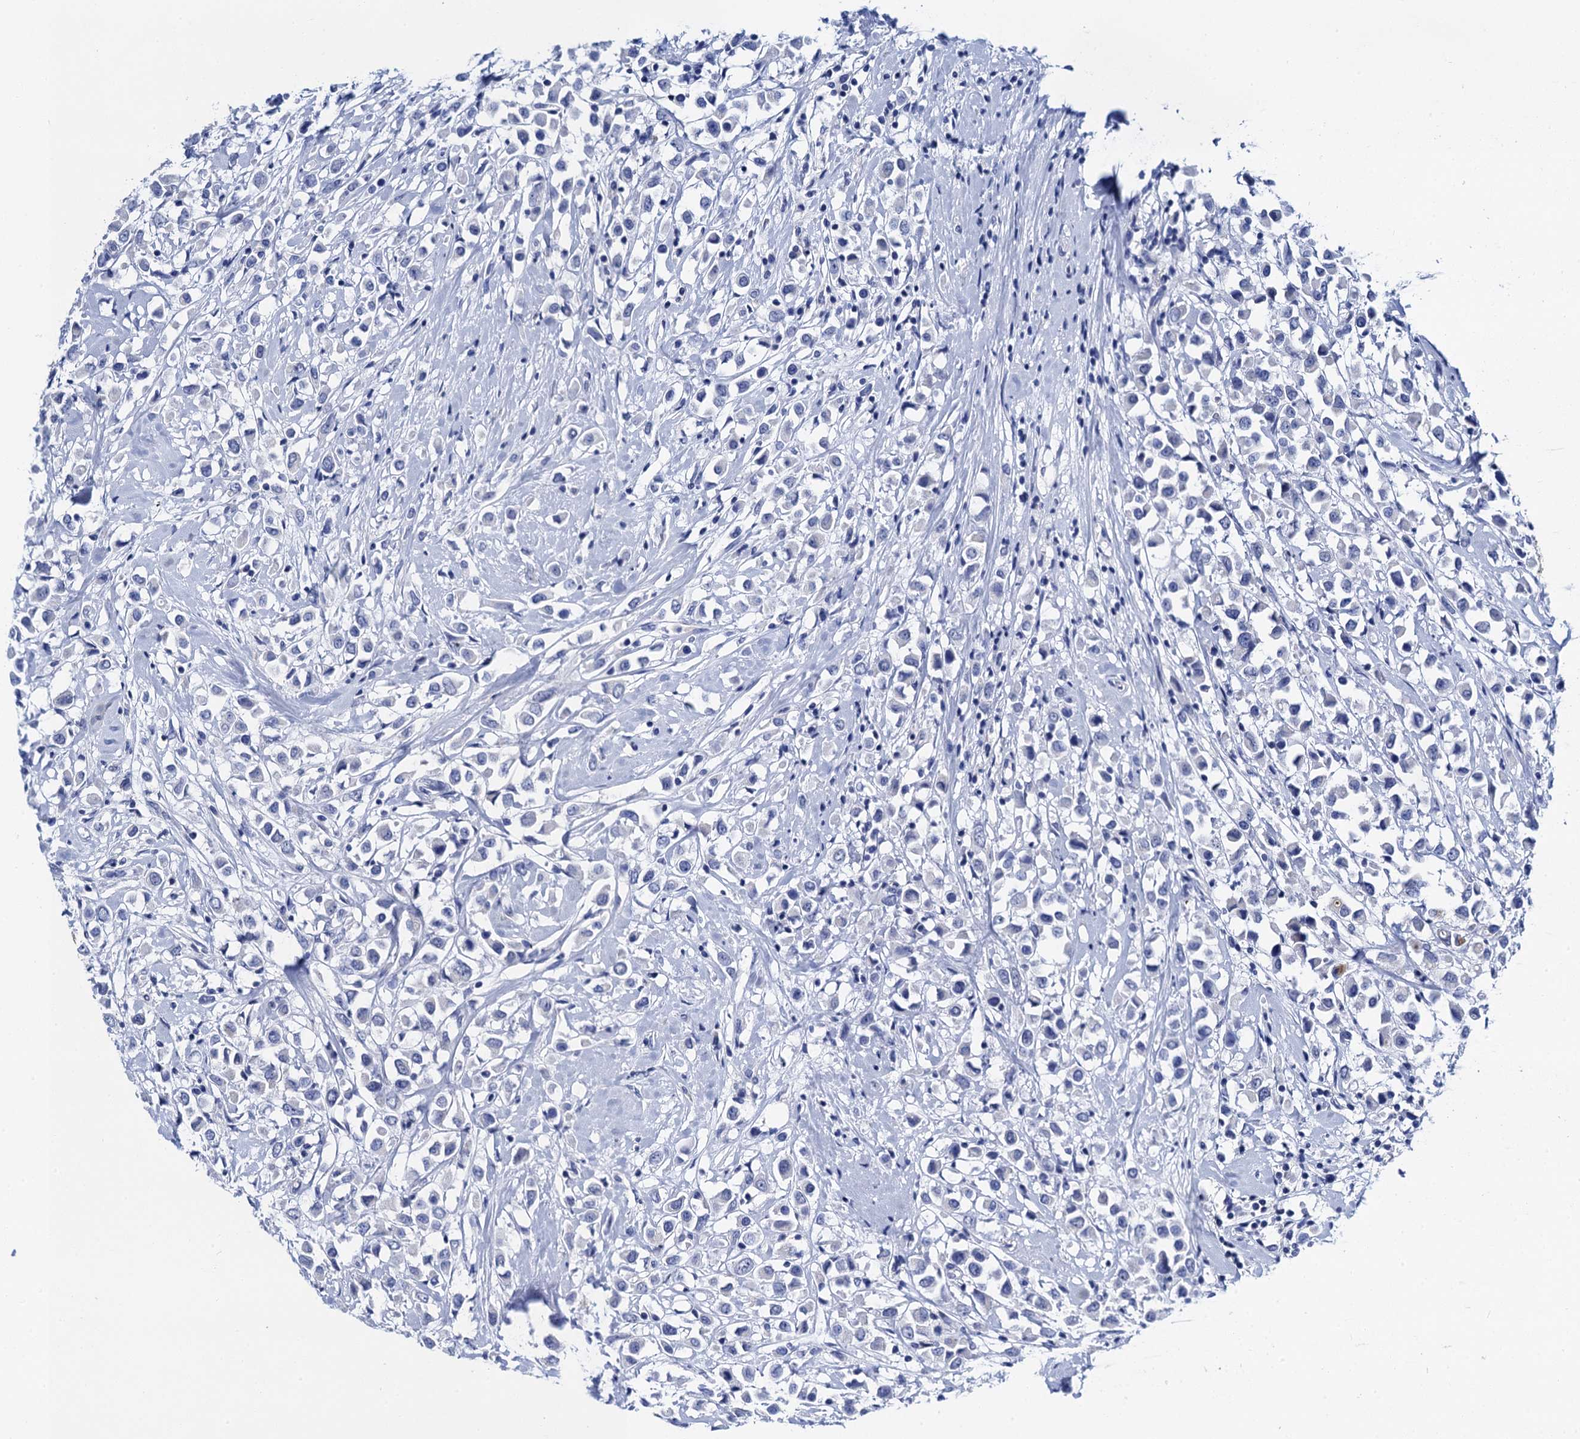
{"staining": {"intensity": "negative", "quantity": "none", "location": "none"}, "tissue": "breast cancer", "cell_type": "Tumor cells", "image_type": "cancer", "snomed": [{"axis": "morphology", "description": "Duct carcinoma"}, {"axis": "topography", "description": "Breast"}], "caption": "This is a photomicrograph of IHC staining of breast cancer (invasive ductal carcinoma), which shows no staining in tumor cells. The staining is performed using DAB brown chromogen with nuclei counter-stained in using hematoxylin.", "gene": "LYPD3", "patient": {"sex": "female", "age": 87}}